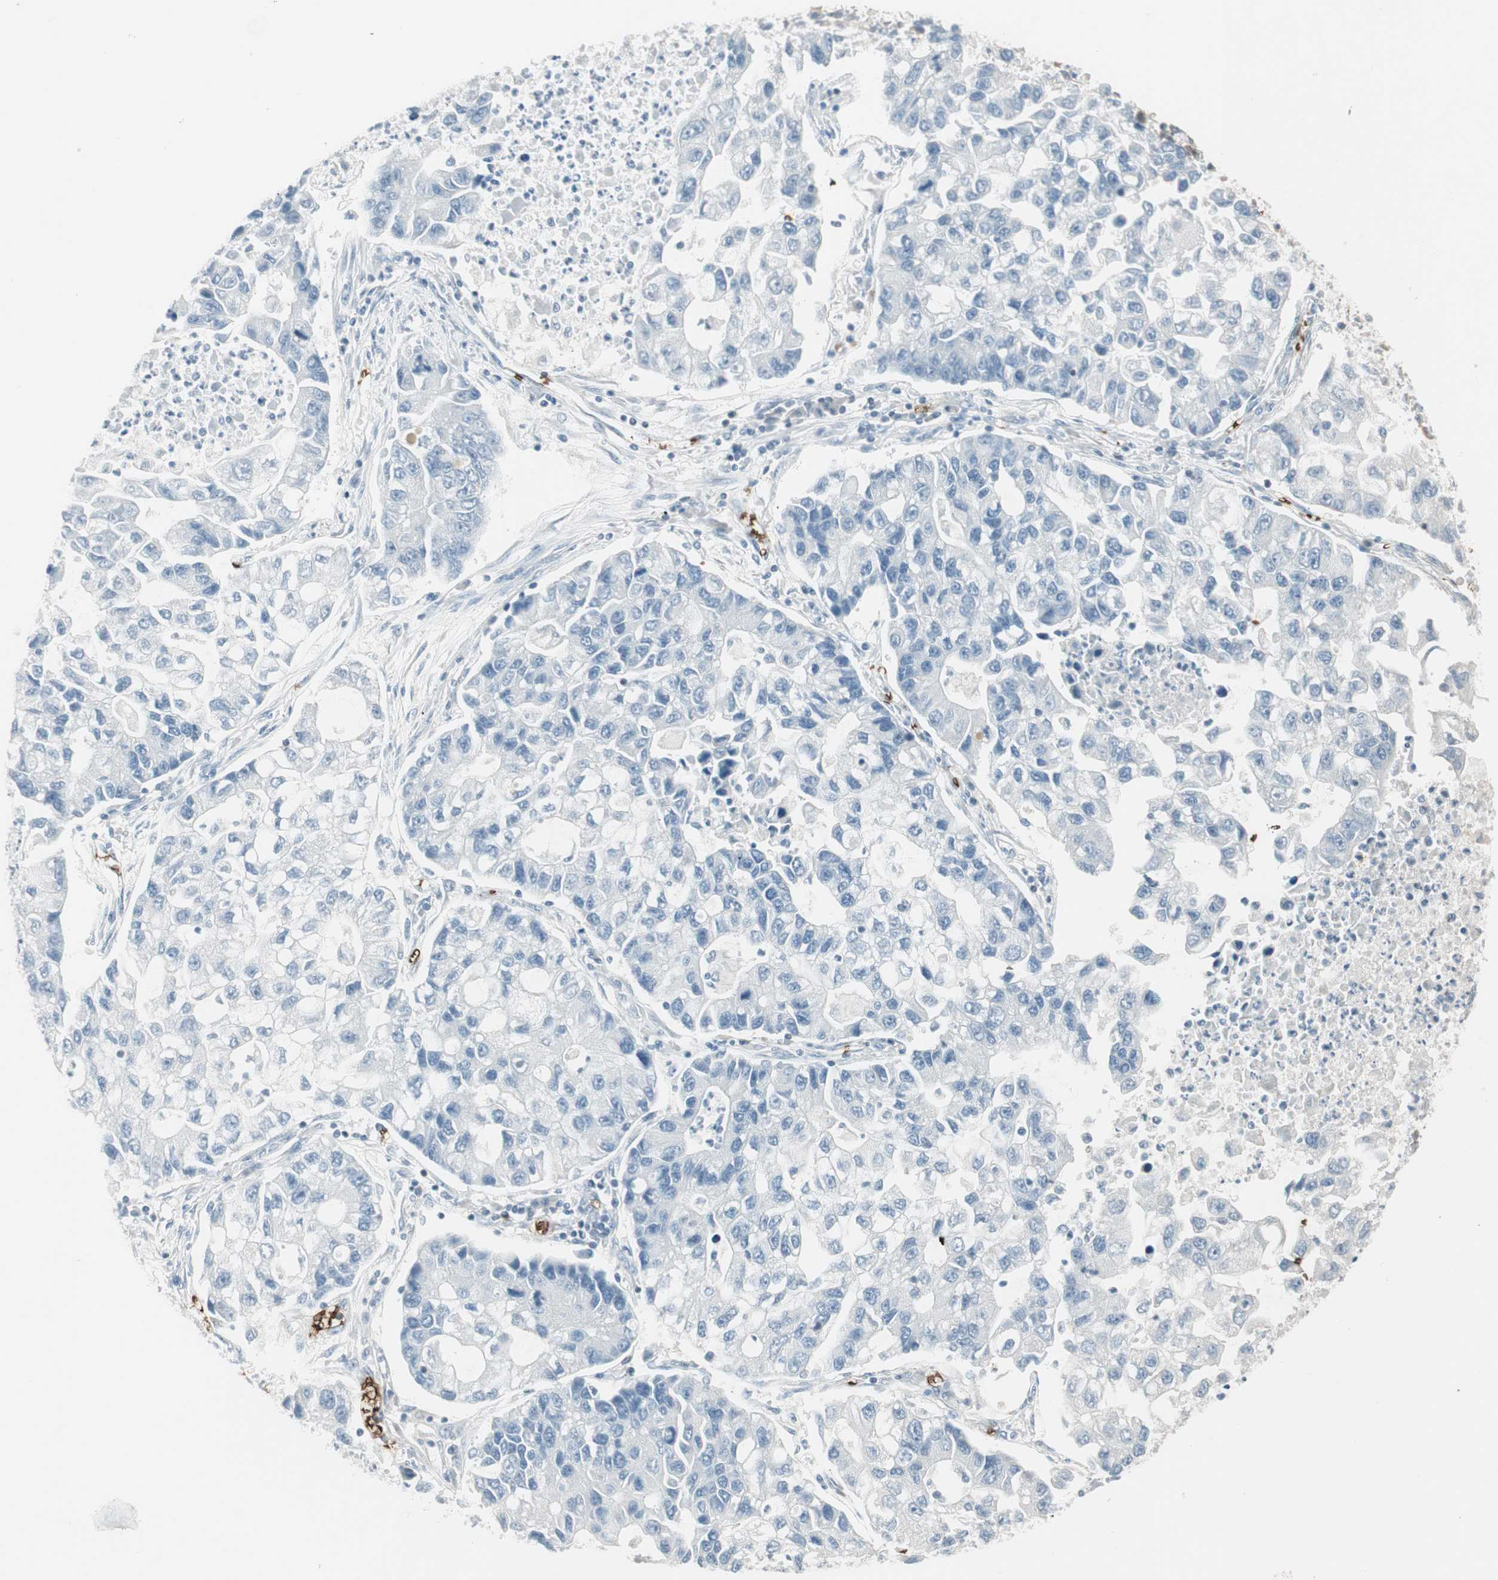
{"staining": {"intensity": "negative", "quantity": "none", "location": "none"}, "tissue": "lung cancer", "cell_type": "Tumor cells", "image_type": "cancer", "snomed": [{"axis": "morphology", "description": "Adenocarcinoma, NOS"}, {"axis": "topography", "description": "Lung"}], "caption": "Image shows no significant protein positivity in tumor cells of adenocarcinoma (lung).", "gene": "MAP4K1", "patient": {"sex": "female", "age": 51}}